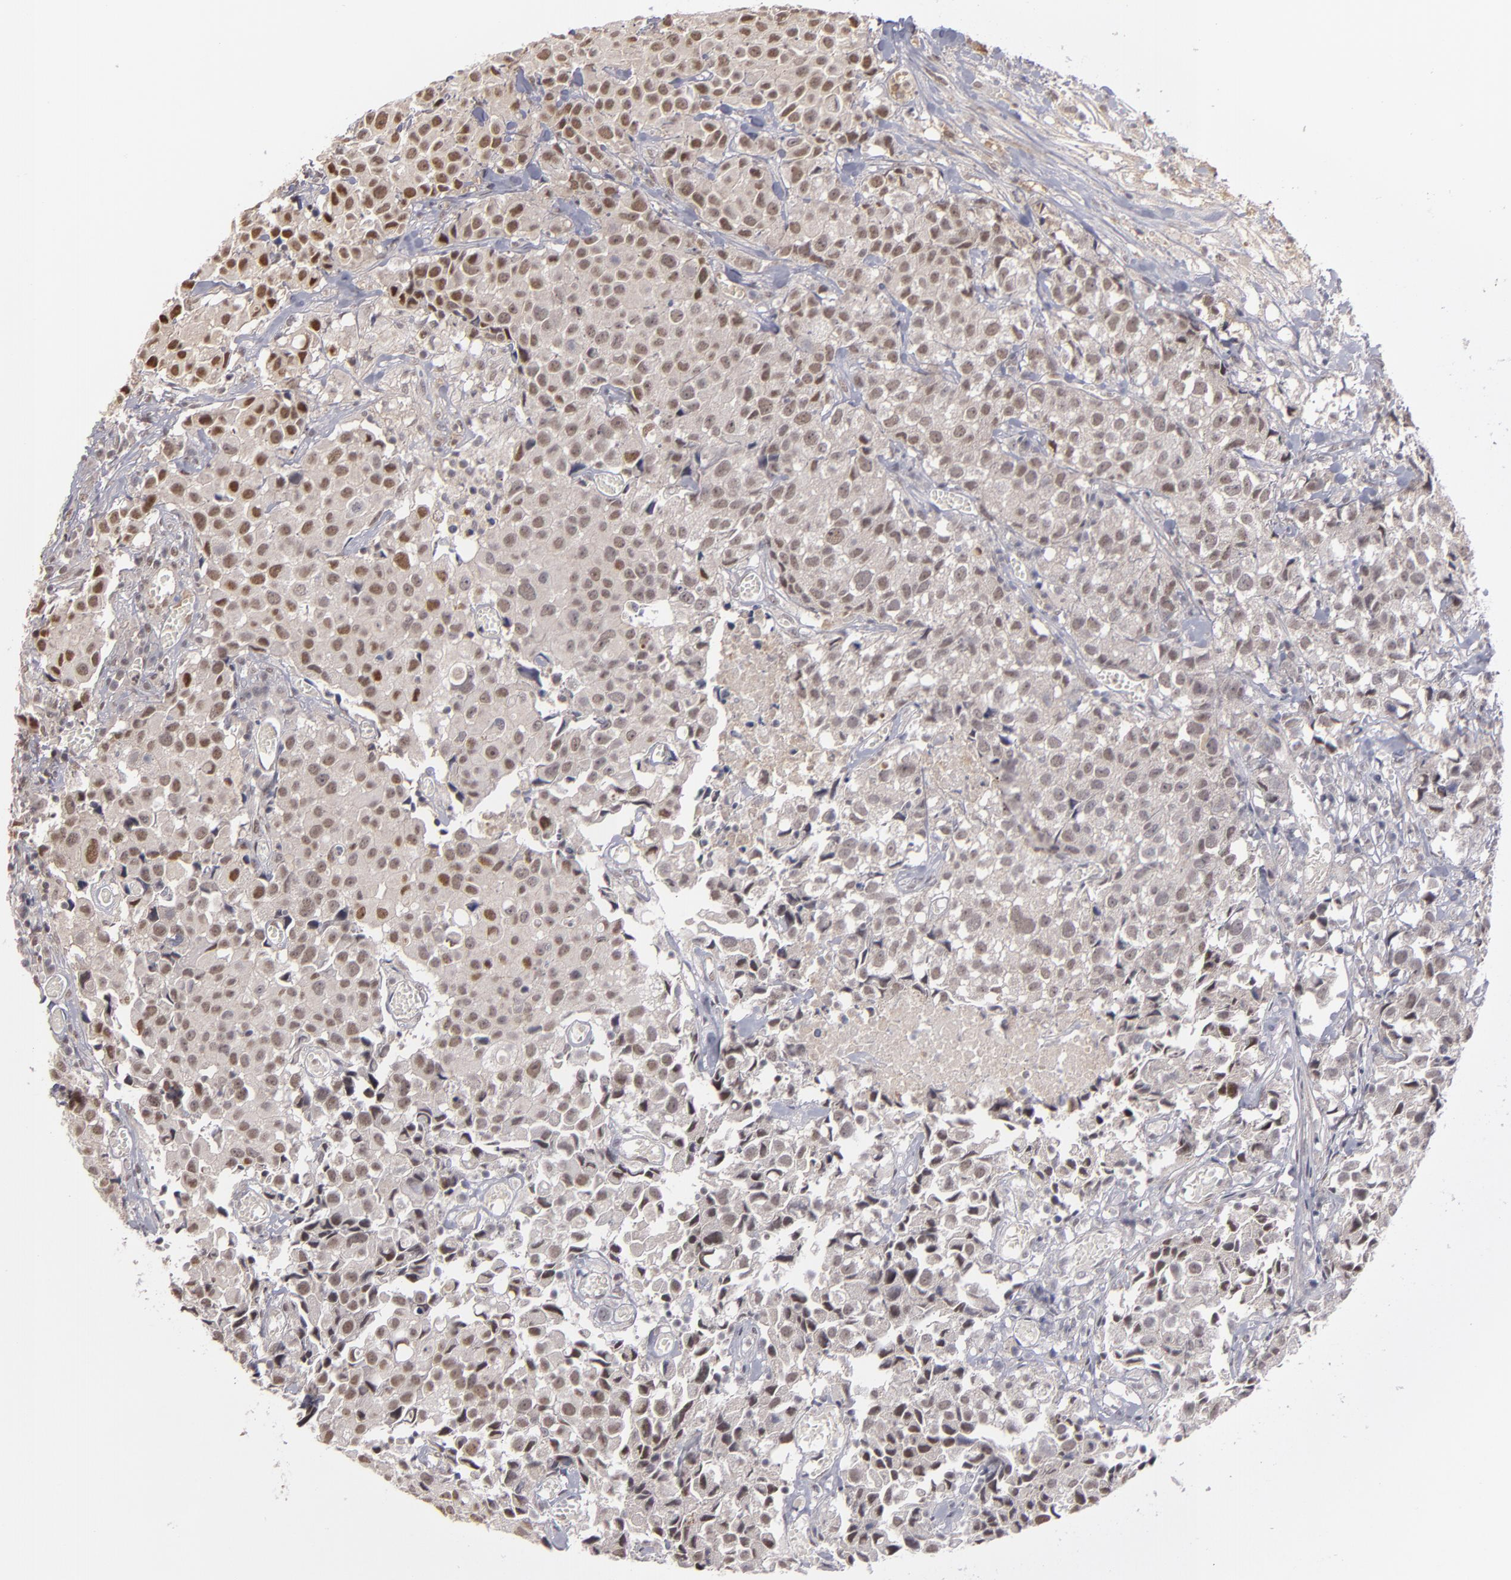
{"staining": {"intensity": "moderate", "quantity": "<25%", "location": "nuclear"}, "tissue": "urothelial cancer", "cell_type": "Tumor cells", "image_type": "cancer", "snomed": [{"axis": "morphology", "description": "Urothelial carcinoma, High grade"}, {"axis": "topography", "description": "Urinary bladder"}], "caption": "Protein staining by immunohistochemistry exhibits moderate nuclear staining in approximately <25% of tumor cells in urothelial carcinoma (high-grade). (Stains: DAB in brown, nuclei in blue, Microscopy: brightfield microscopy at high magnification).", "gene": "ZNF234", "patient": {"sex": "female", "age": 75}}